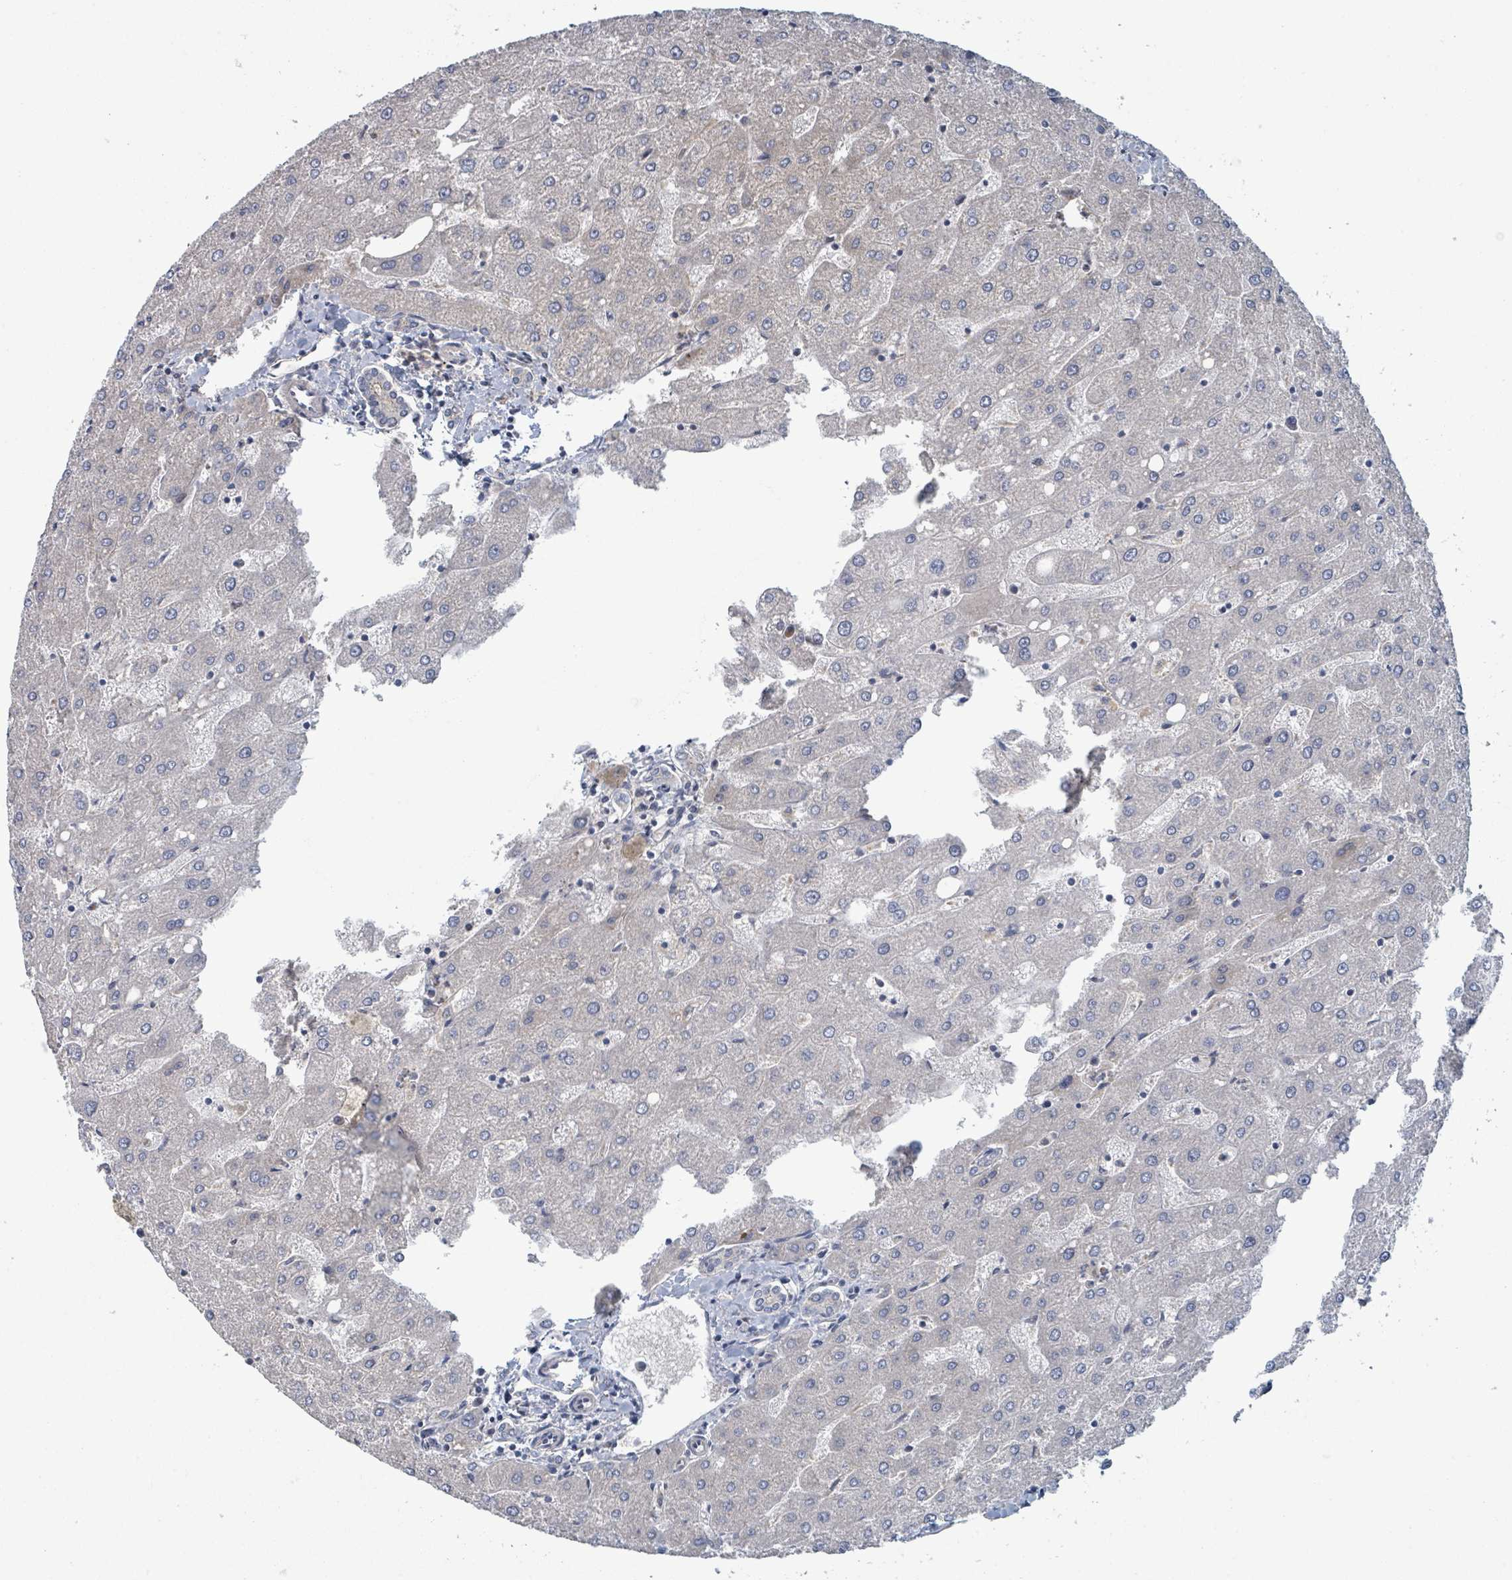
{"staining": {"intensity": "negative", "quantity": "none", "location": "none"}, "tissue": "liver", "cell_type": "Cholangiocytes", "image_type": "normal", "snomed": [{"axis": "morphology", "description": "Normal tissue, NOS"}, {"axis": "topography", "description": "Liver"}], "caption": "DAB immunohistochemical staining of normal liver shows no significant staining in cholangiocytes.", "gene": "COL5A3", "patient": {"sex": "male", "age": 67}}